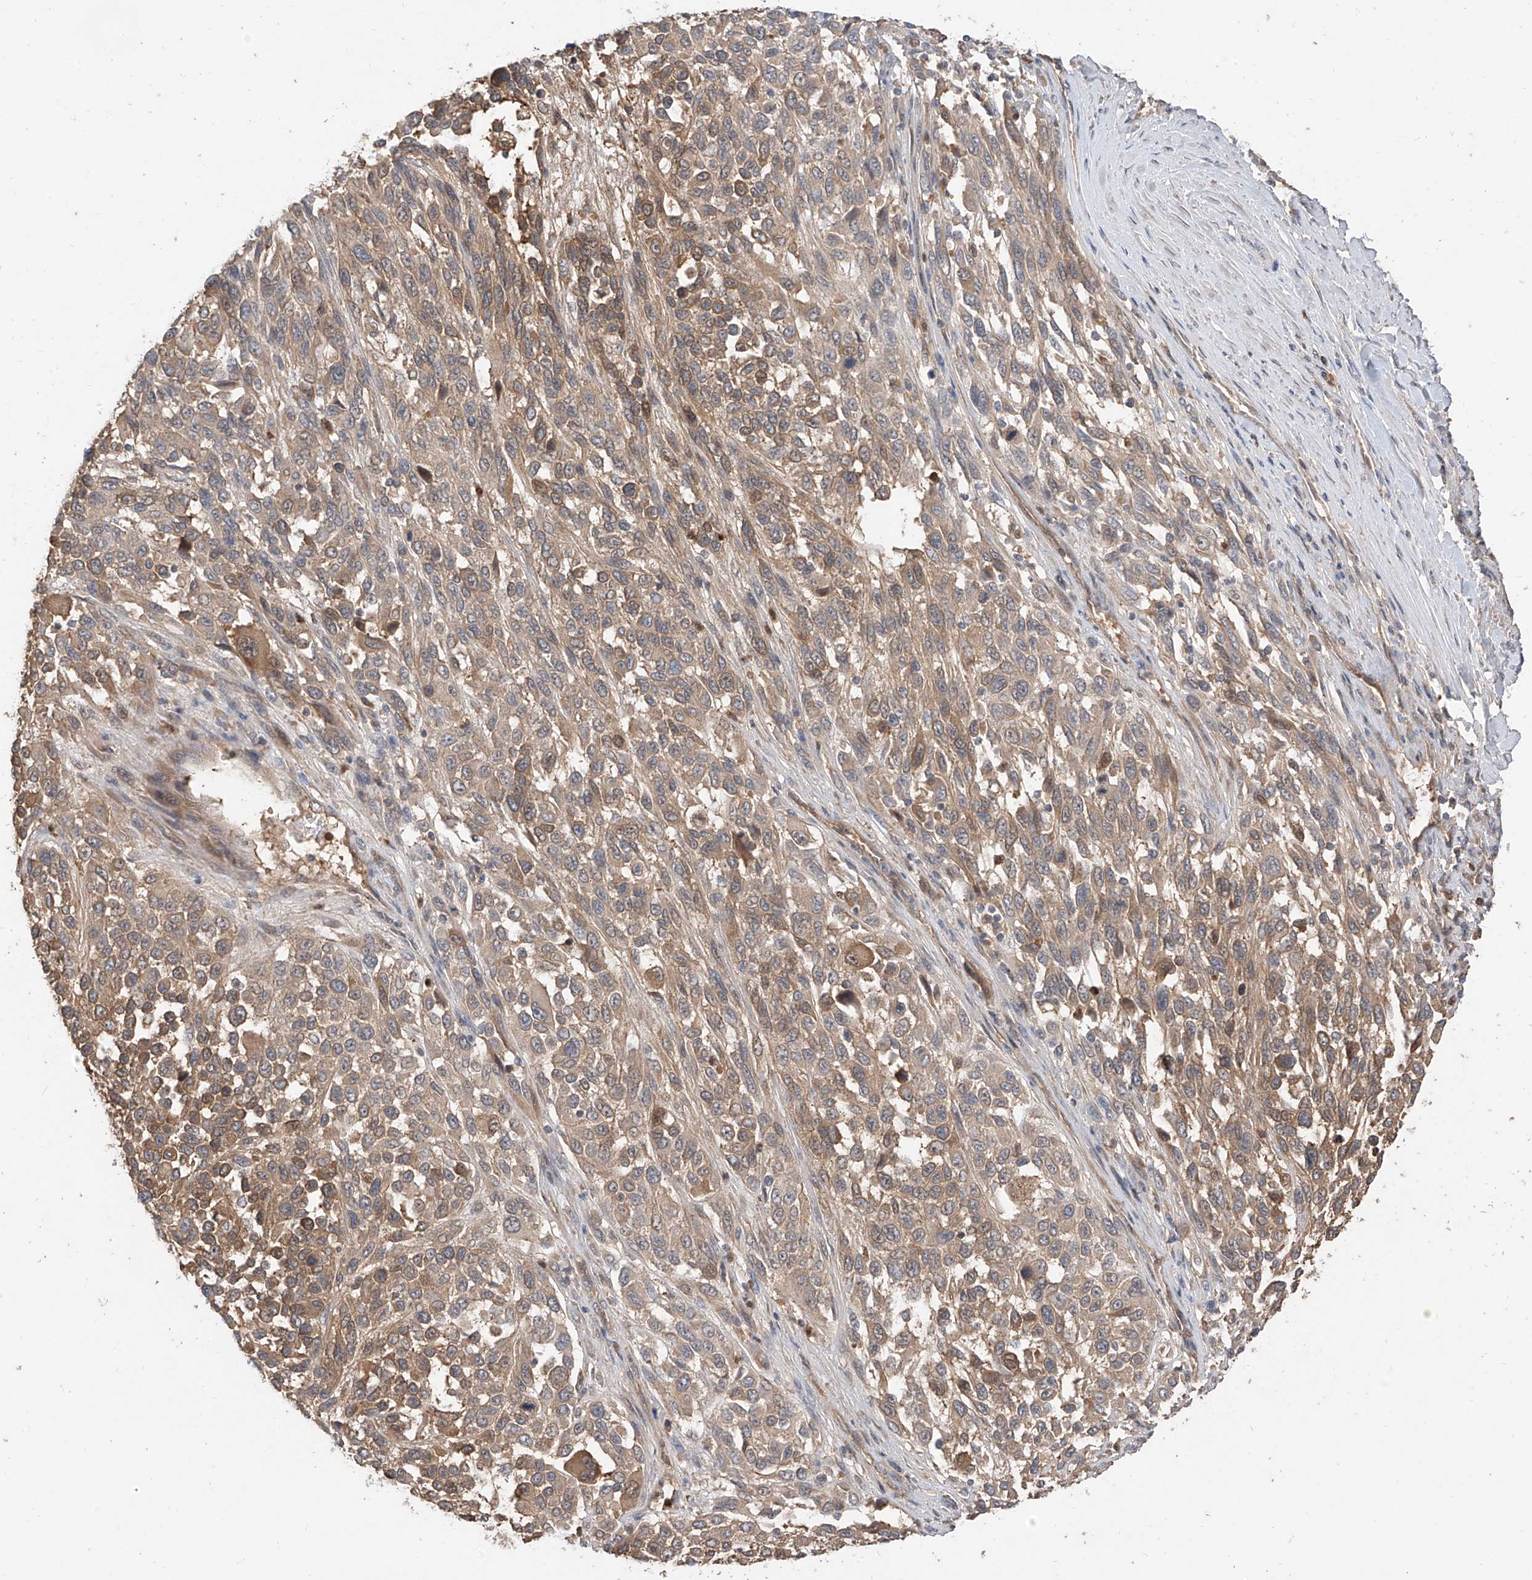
{"staining": {"intensity": "moderate", "quantity": ">75%", "location": "cytoplasmic/membranous"}, "tissue": "melanoma", "cell_type": "Tumor cells", "image_type": "cancer", "snomed": [{"axis": "morphology", "description": "Malignant melanoma, Metastatic site"}, {"axis": "topography", "description": "Lymph node"}], "caption": "Immunohistochemical staining of human malignant melanoma (metastatic site) shows medium levels of moderate cytoplasmic/membranous staining in approximately >75% of tumor cells.", "gene": "CACNA2D4", "patient": {"sex": "male", "age": 61}}